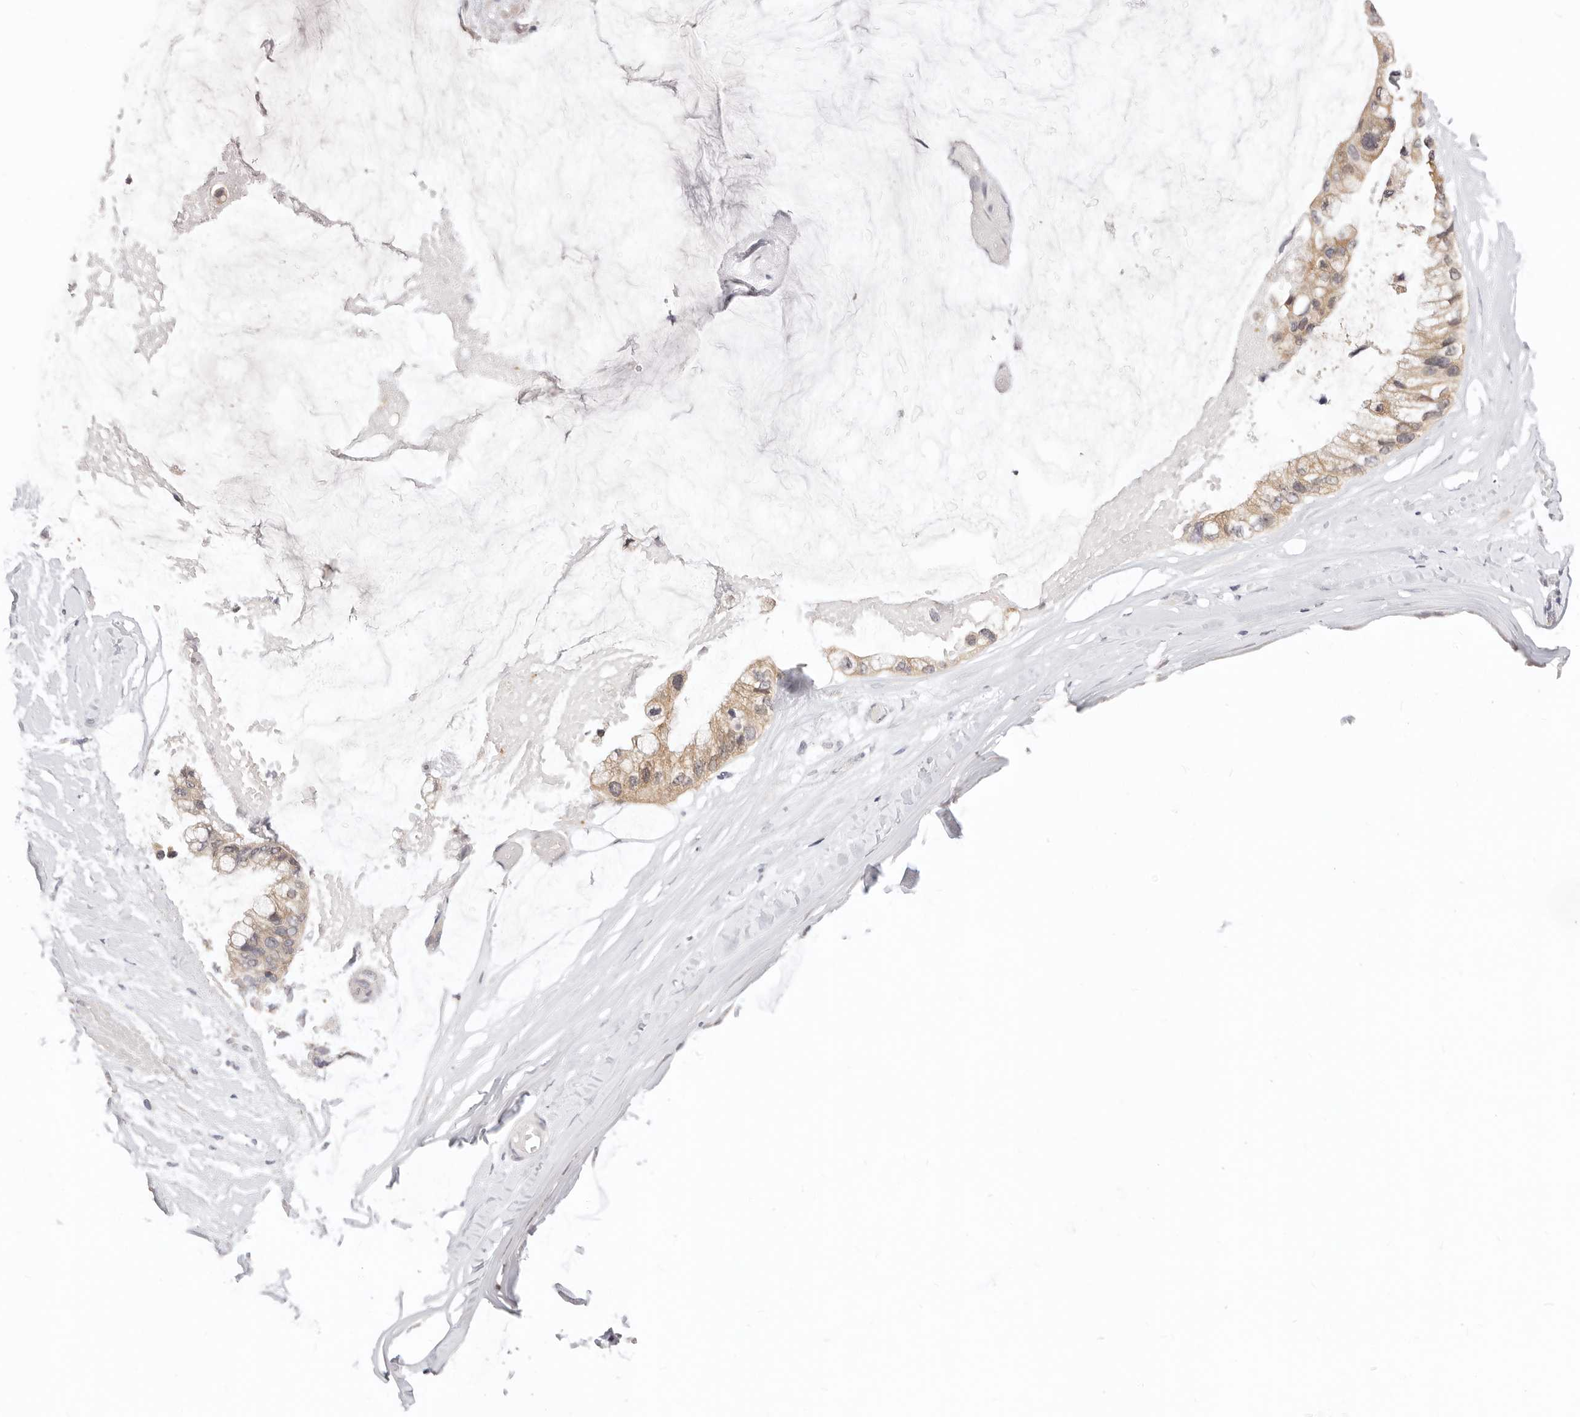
{"staining": {"intensity": "moderate", "quantity": "25%-75%", "location": "cytoplasmic/membranous"}, "tissue": "ovarian cancer", "cell_type": "Tumor cells", "image_type": "cancer", "snomed": [{"axis": "morphology", "description": "Cystadenocarcinoma, mucinous, NOS"}, {"axis": "topography", "description": "Ovary"}], "caption": "Immunohistochemistry (IHC) micrograph of neoplastic tissue: human ovarian mucinous cystadenocarcinoma stained using IHC displays medium levels of moderate protein expression localized specifically in the cytoplasmic/membranous of tumor cells, appearing as a cytoplasmic/membranous brown color.", "gene": "GGPS1", "patient": {"sex": "female", "age": 39}}